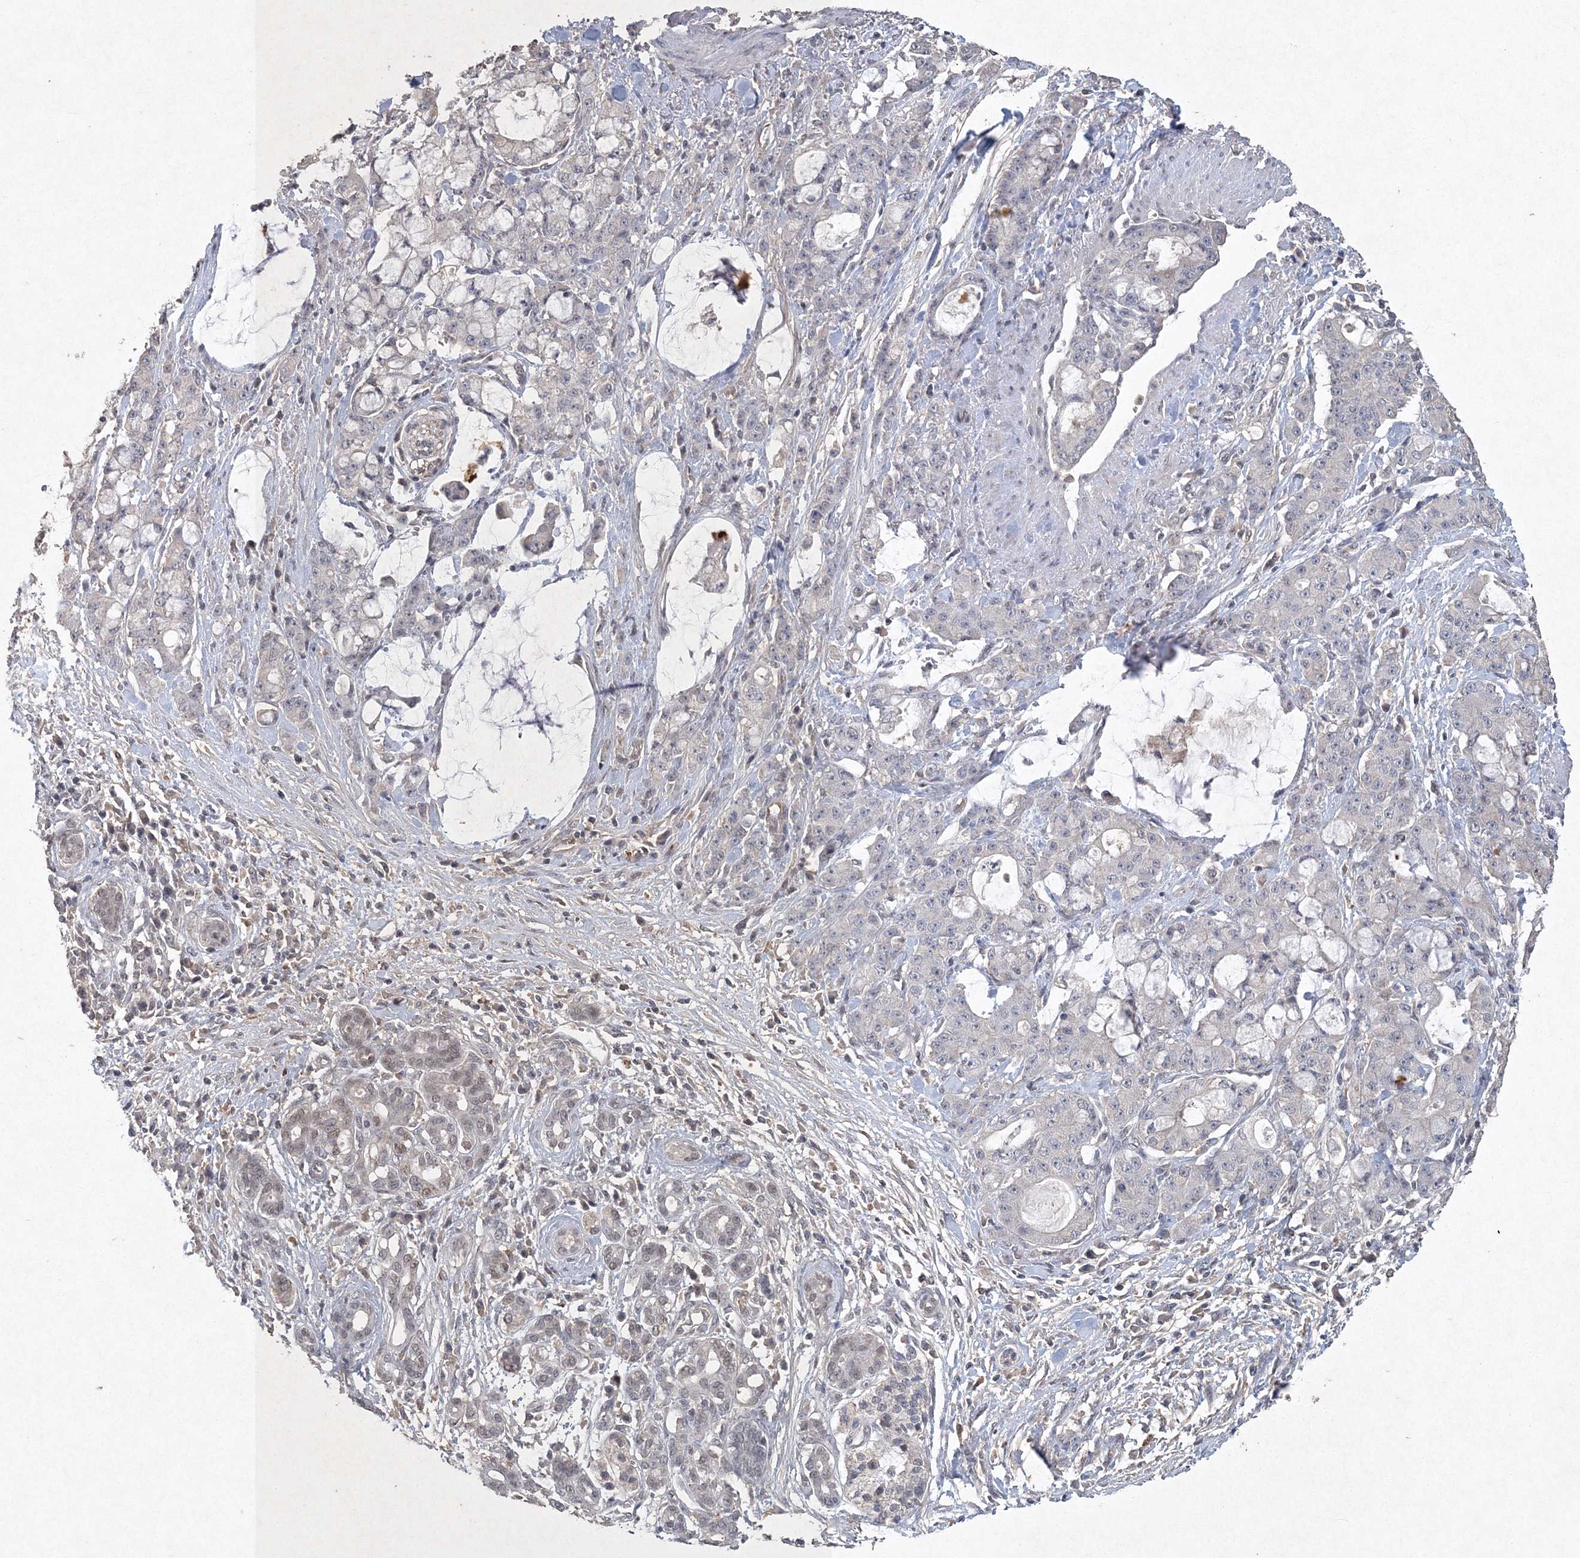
{"staining": {"intensity": "negative", "quantity": "none", "location": "none"}, "tissue": "pancreatic cancer", "cell_type": "Tumor cells", "image_type": "cancer", "snomed": [{"axis": "morphology", "description": "Adenocarcinoma, NOS"}, {"axis": "topography", "description": "Pancreas"}], "caption": "Immunohistochemical staining of human adenocarcinoma (pancreatic) demonstrates no significant expression in tumor cells.", "gene": "UIMC1", "patient": {"sex": "female", "age": 73}}